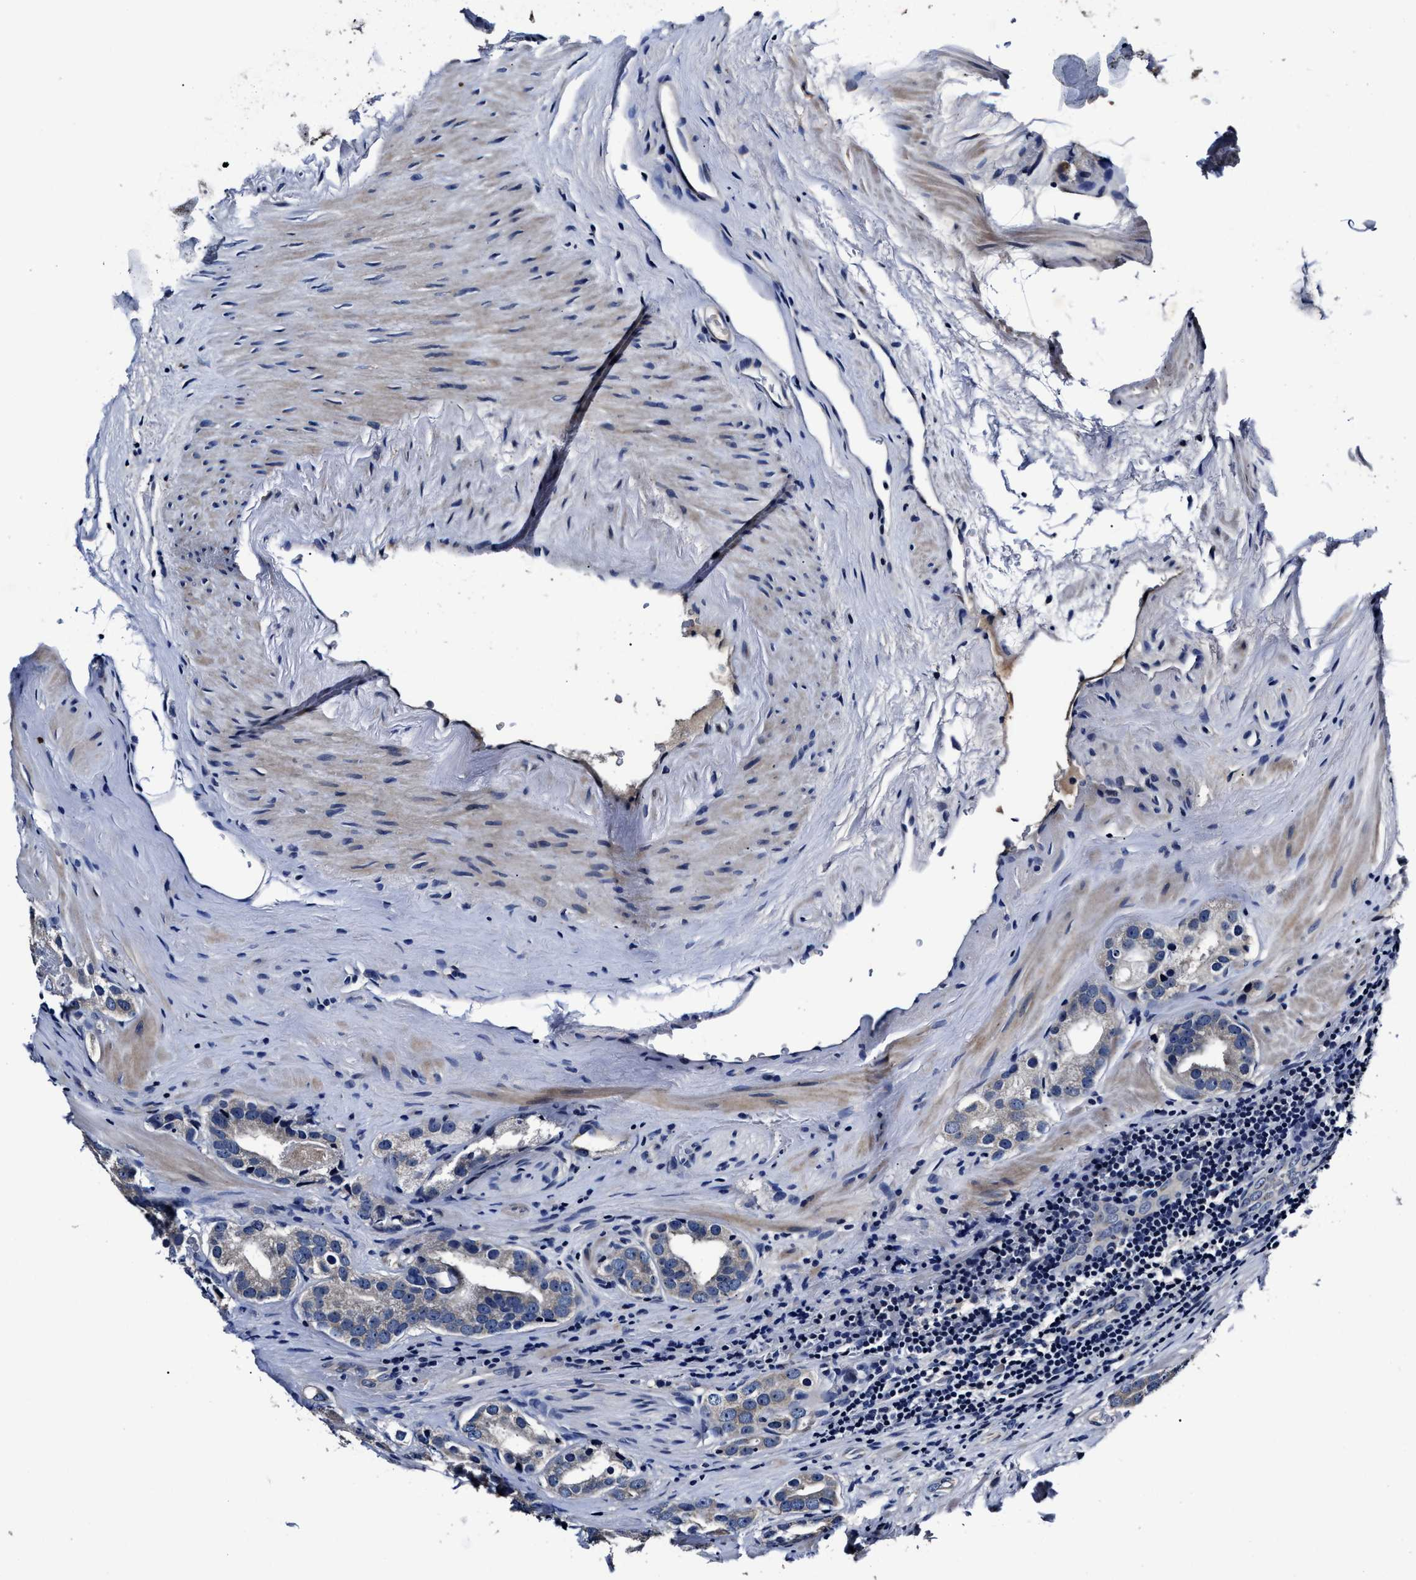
{"staining": {"intensity": "negative", "quantity": "none", "location": "none"}, "tissue": "prostate cancer", "cell_type": "Tumor cells", "image_type": "cancer", "snomed": [{"axis": "morphology", "description": "Adenocarcinoma, High grade"}, {"axis": "topography", "description": "Prostate"}], "caption": "Immunohistochemical staining of prostate cancer (high-grade adenocarcinoma) displays no significant staining in tumor cells. (DAB (3,3'-diaminobenzidine) immunohistochemistry with hematoxylin counter stain).", "gene": "OLFML2A", "patient": {"sex": "male", "age": 63}}